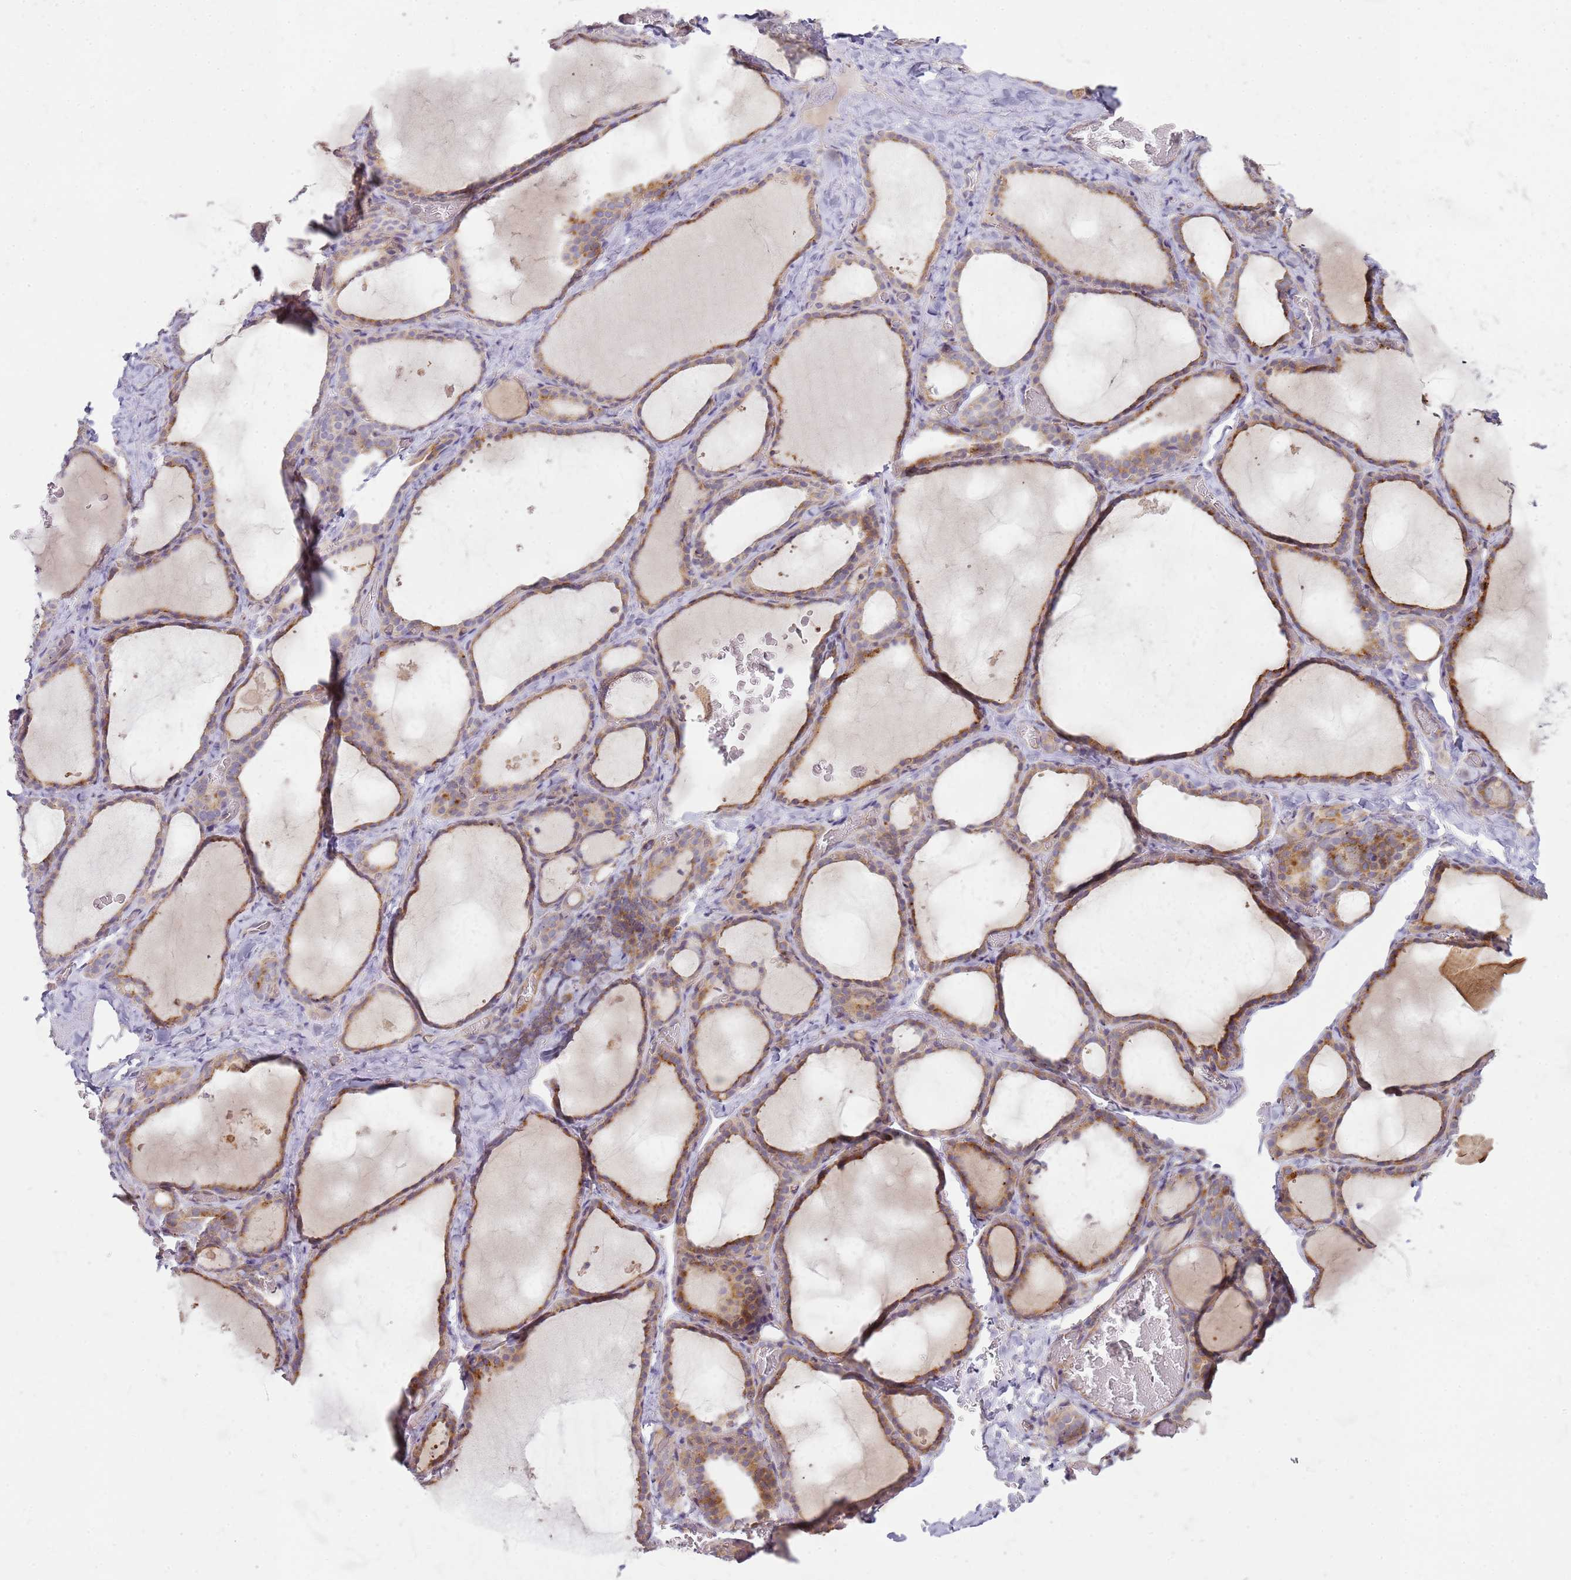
{"staining": {"intensity": "moderate", "quantity": ">75%", "location": "cytoplasmic/membranous"}, "tissue": "thyroid gland", "cell_type": "Glandular cells", "image_type": "normal", "snomed": [{"axis": "morphology", "description": "Normal tissue, NOS"}, {"axis": "topography", "description": "Thyroid gland"}], "caption": "A histopathology image of thyroid gland stained for a protein shows moderate cytoplasmic/membranous brown staining in glandular cells. (brown staining indicates protein expression, while blue staining denotes nuclei).", "gene": "GRAP", "patient": {"sex": "female", "age": 39}}